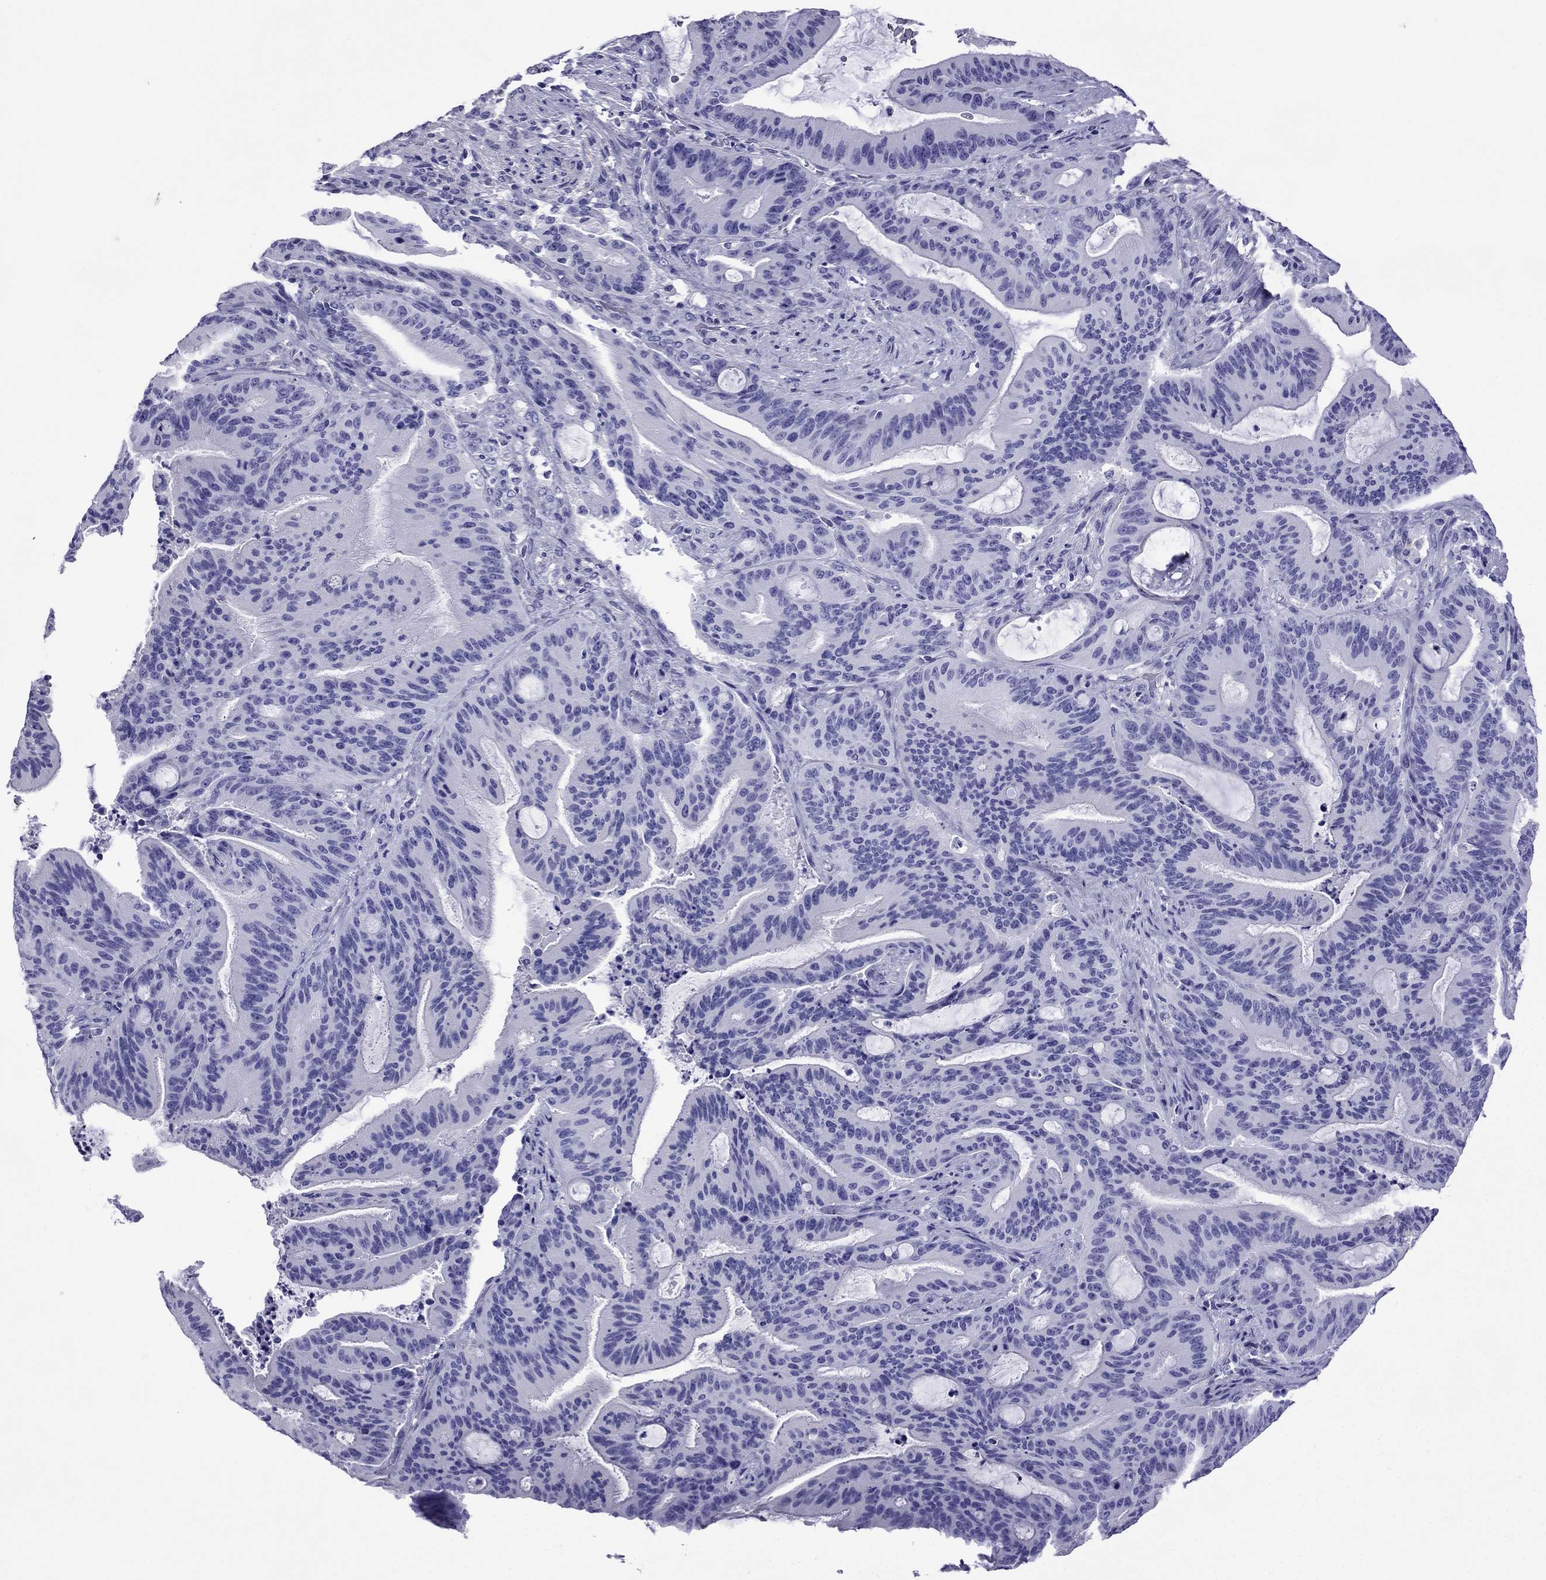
{"staining": {"intensity": "negative", "quantity": "none", "location": "none"}, "tissue": "liver cancer", "cell_type": "Tumor cells", "image_type": "cancer", "snomed": [{"axis": "morphology", "description": "Cholangiocarcinoma"}, {"axis": "topography", "description": "Liver"}], "caption": "This is an IHC image of human cholangiocarcinoma (liver). There is no staining in tumor cells.", "gene": "ARR3", "patient": {"sex": "female", "age": 73}}